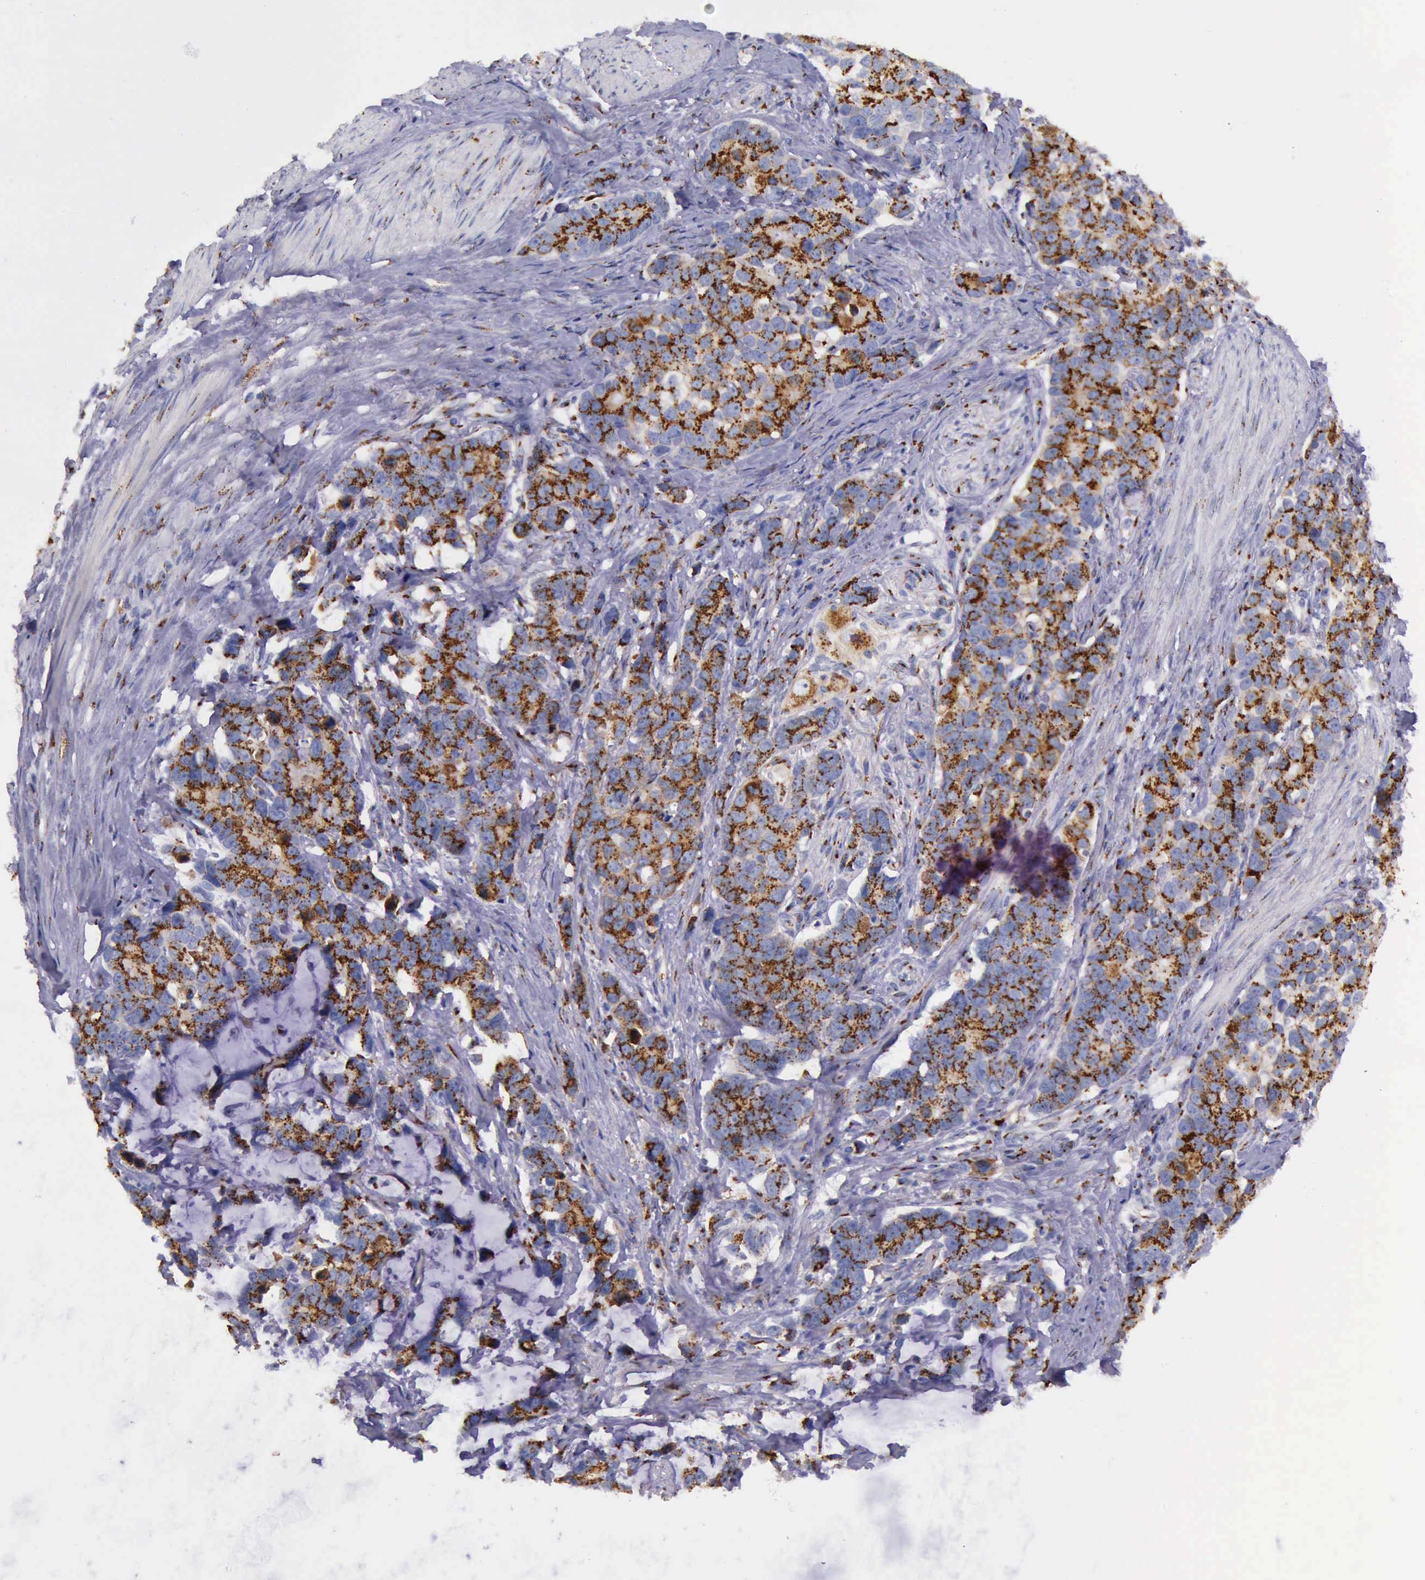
{"staining": {"intensity": "strong", "quantity": ">75%", "location": "cytoplasmic/membranous"}, "tissue": "stomach cancer", "cell_type": "Tumor cells", "image_type": "cancer", "snomed": [{"axis": "morphology", "description": "Adenocarcinoma, NOS"}, {"axis": "topography", "description": "Stomach, upper"}], "caption": "Tumor cells demonstrate strong cytoplasmic/membranous expression in about >75% of cells in stomach adenocarcinoma.", "gene": "GOLGA5", "patient": {"sex": "male", "age": 71}}